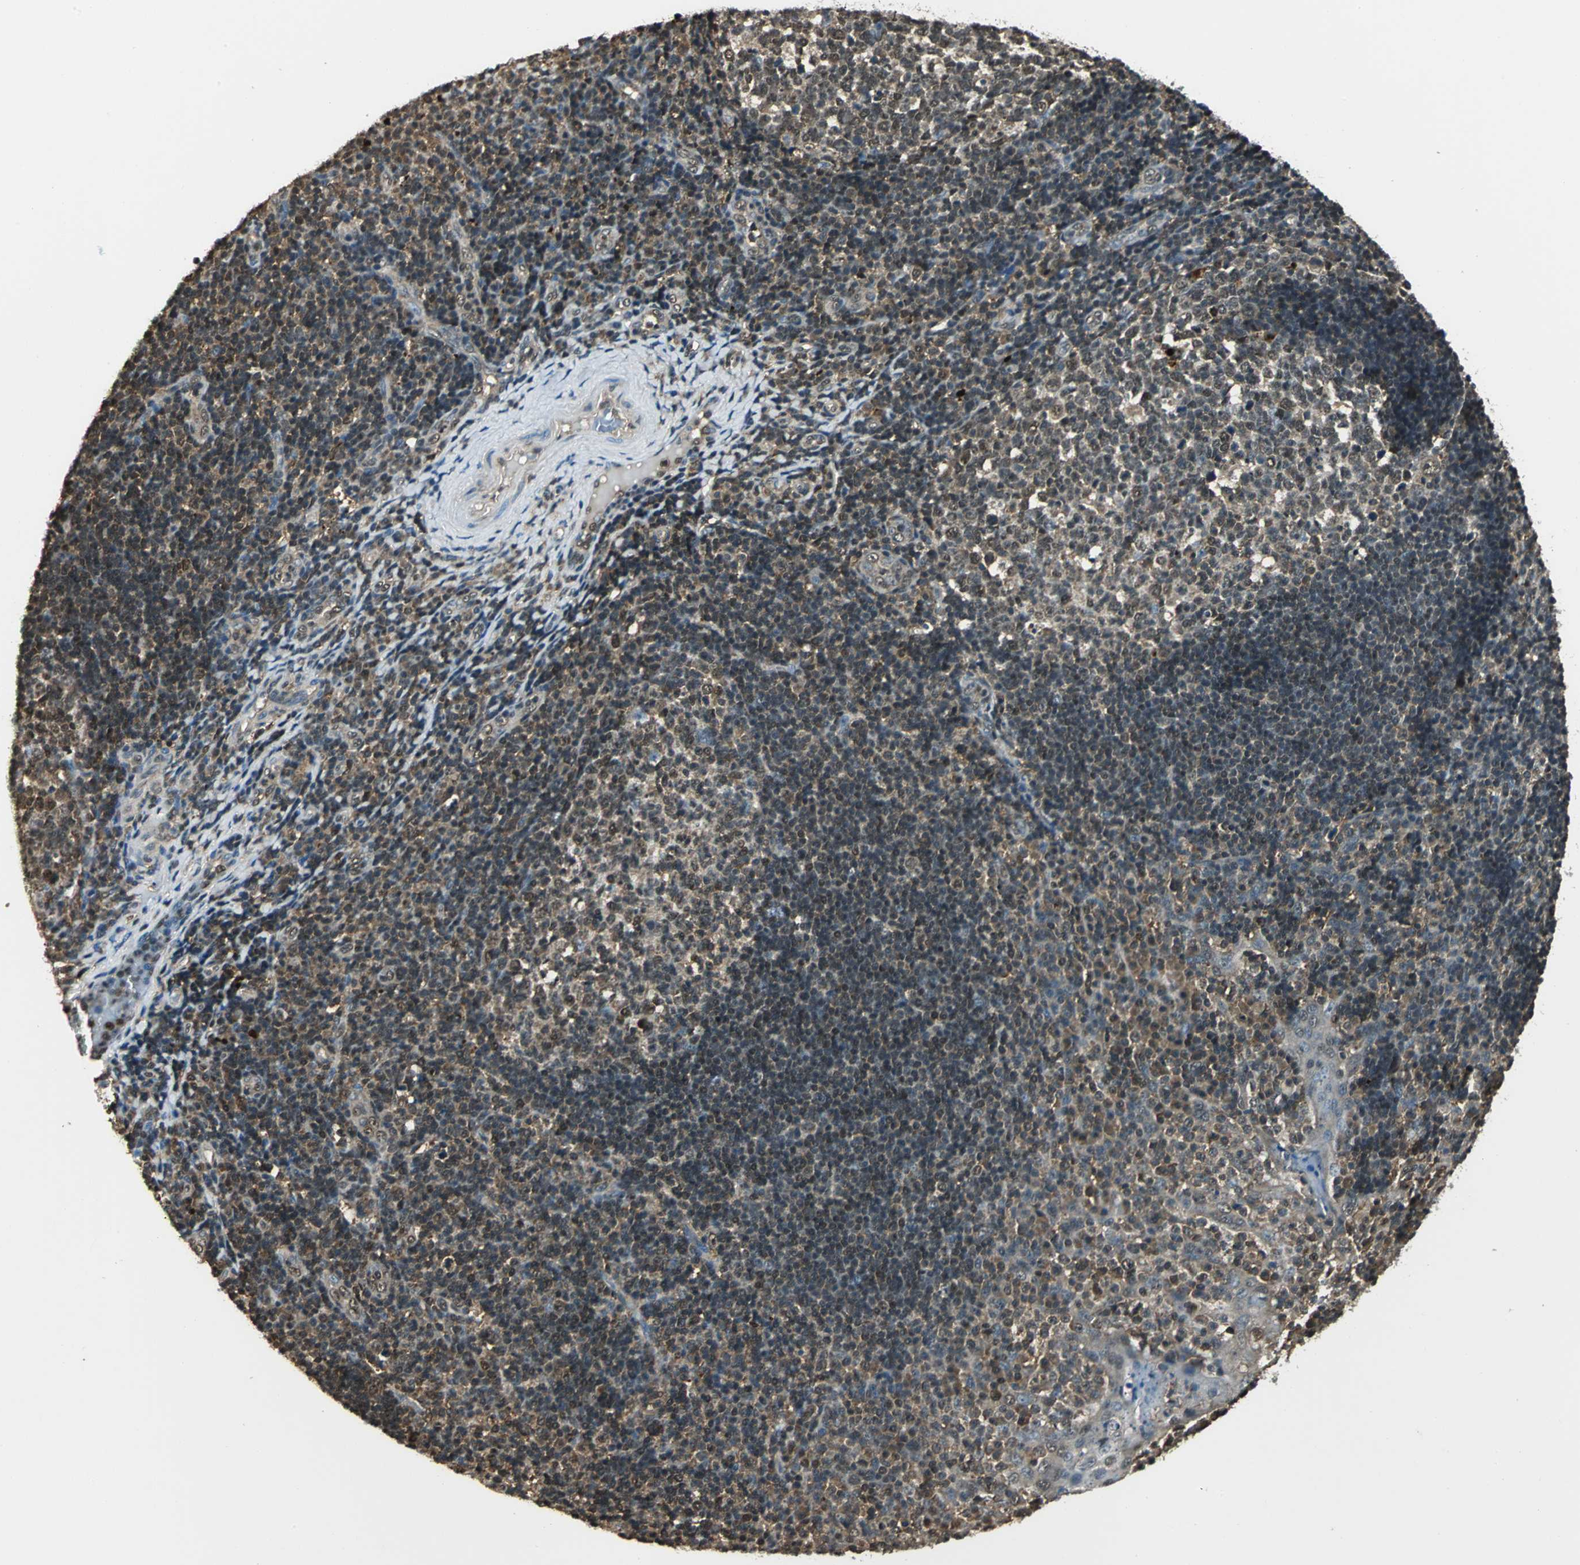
{"staining": {"intensity": "weak", "quantity": ">75%", "location": "cytoplasmic/membranous,nuclear"}, "tissue": "tonsil", "cell_type": "Germinal center cells", "image_type": "normal", "snomed": [{"axis": "morphology", "description": "Normal tissue, NOS"}, {"axis": "topography", "description": "Tonsil"}], "caption": "Approximately >75% of germinal center cells in unremarkable human tonsil display weak cytoplasmic/membranous,nuclear protein staining as visualized by brown immunohistochemical staining.", "gene": "PPP1R13L", "patient": {"sex": "female", "age": 40}}